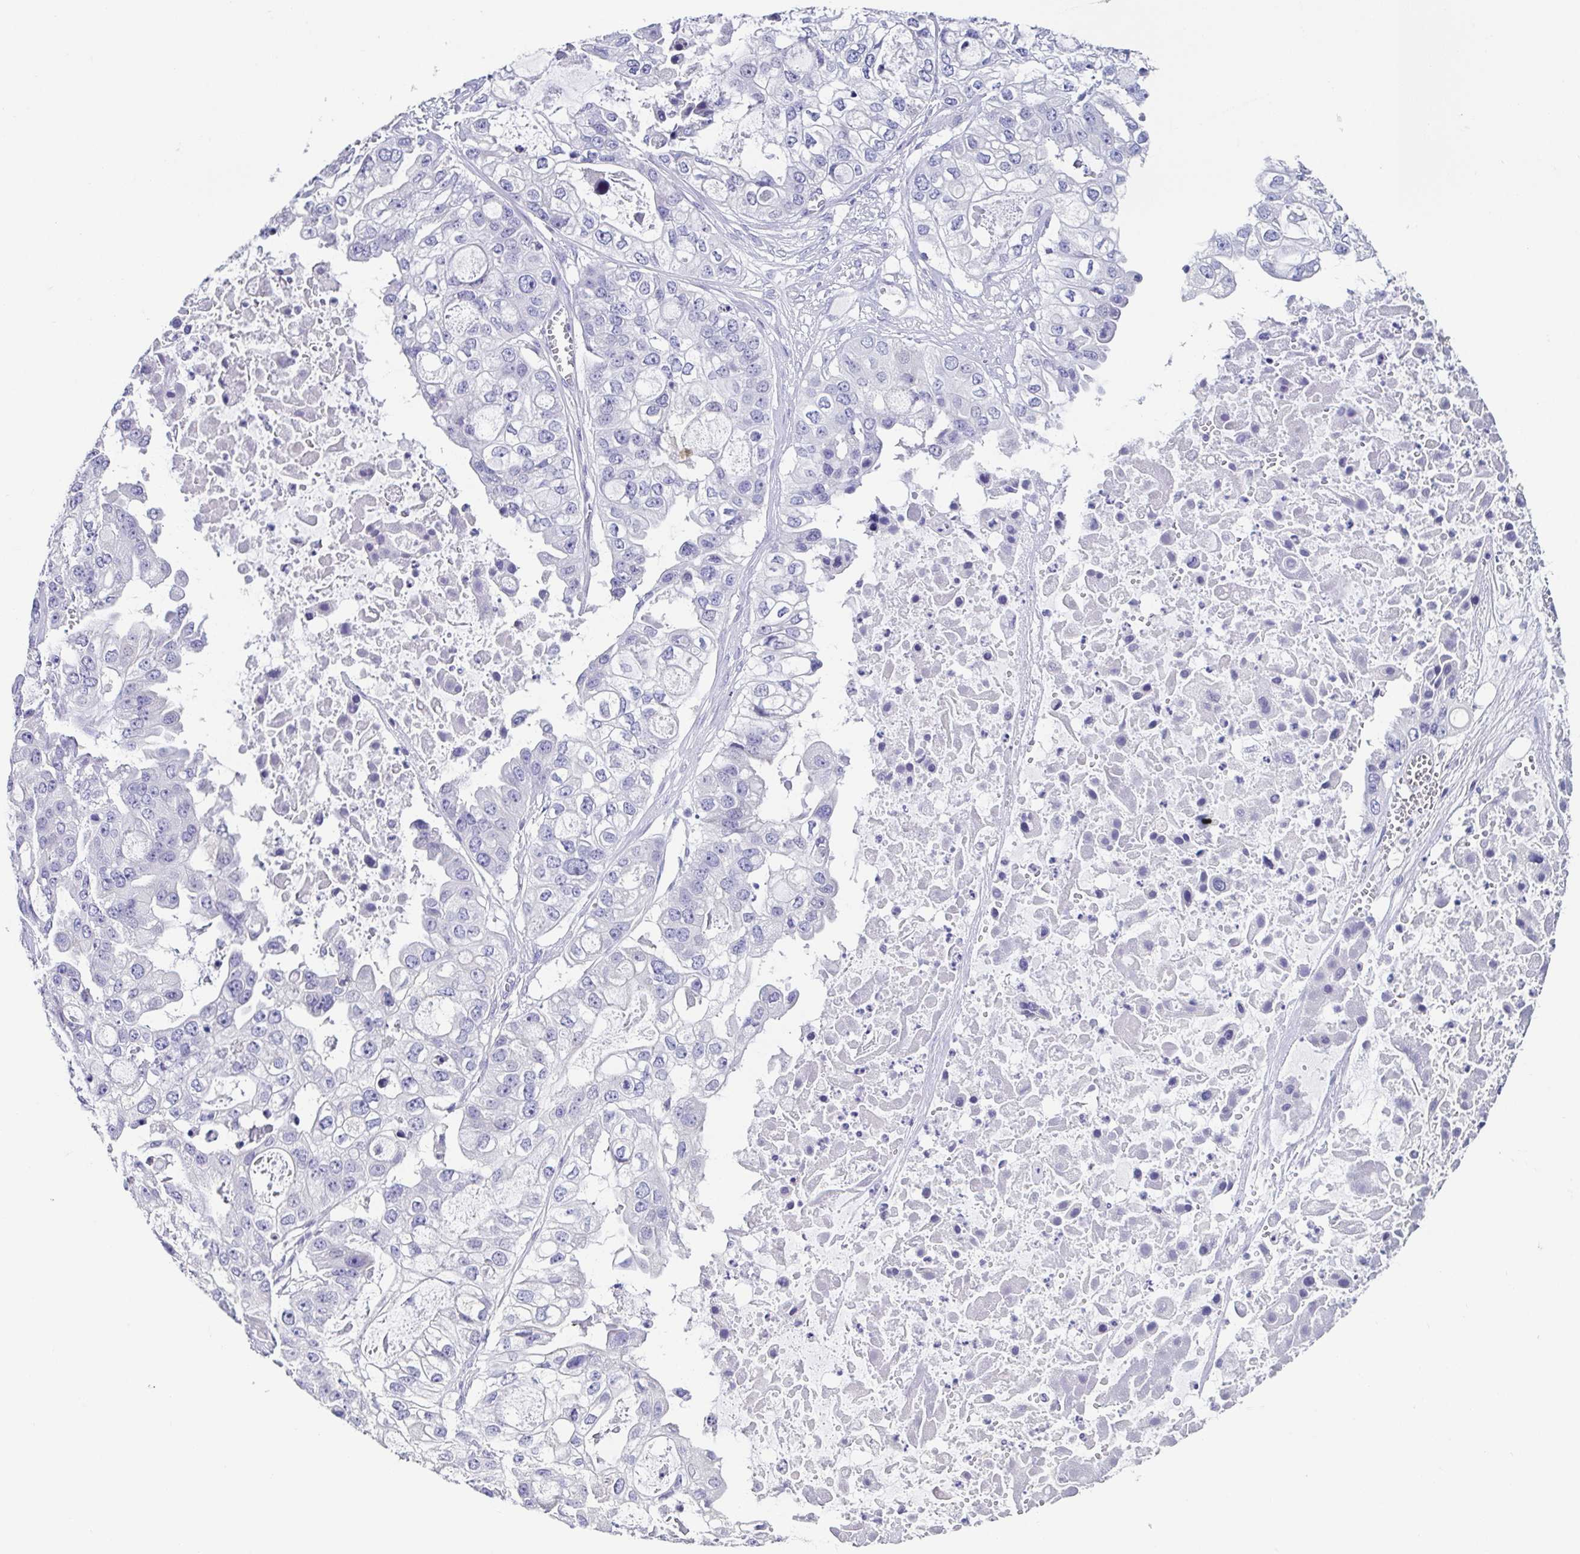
{"staining": {"intensity": "negative", "quantity": "none", "location": "none"}, "tissue": "ovarian cancer", "cell_type": "Tumor cells", "image_type": "cancer", "snomed": [{"axis": "morphology", "description": "Cystadenocarcinoma, serous, NOS"}, {"axis": "topography", "description": "Ovary"}], "caption": "An immunohistochemistry (IHC) photomicrograph of ovarian cancer (serous cystadenocarcinoma) is shown. There is no staining in tumor cells of ovarian cancer (serous cystadenocarcinoma). (DAB (3,3'-diaminobenzidine) IHC, high magnification).", "gene": "RDH11", "patient": {"sex": "female", "age": 56}}